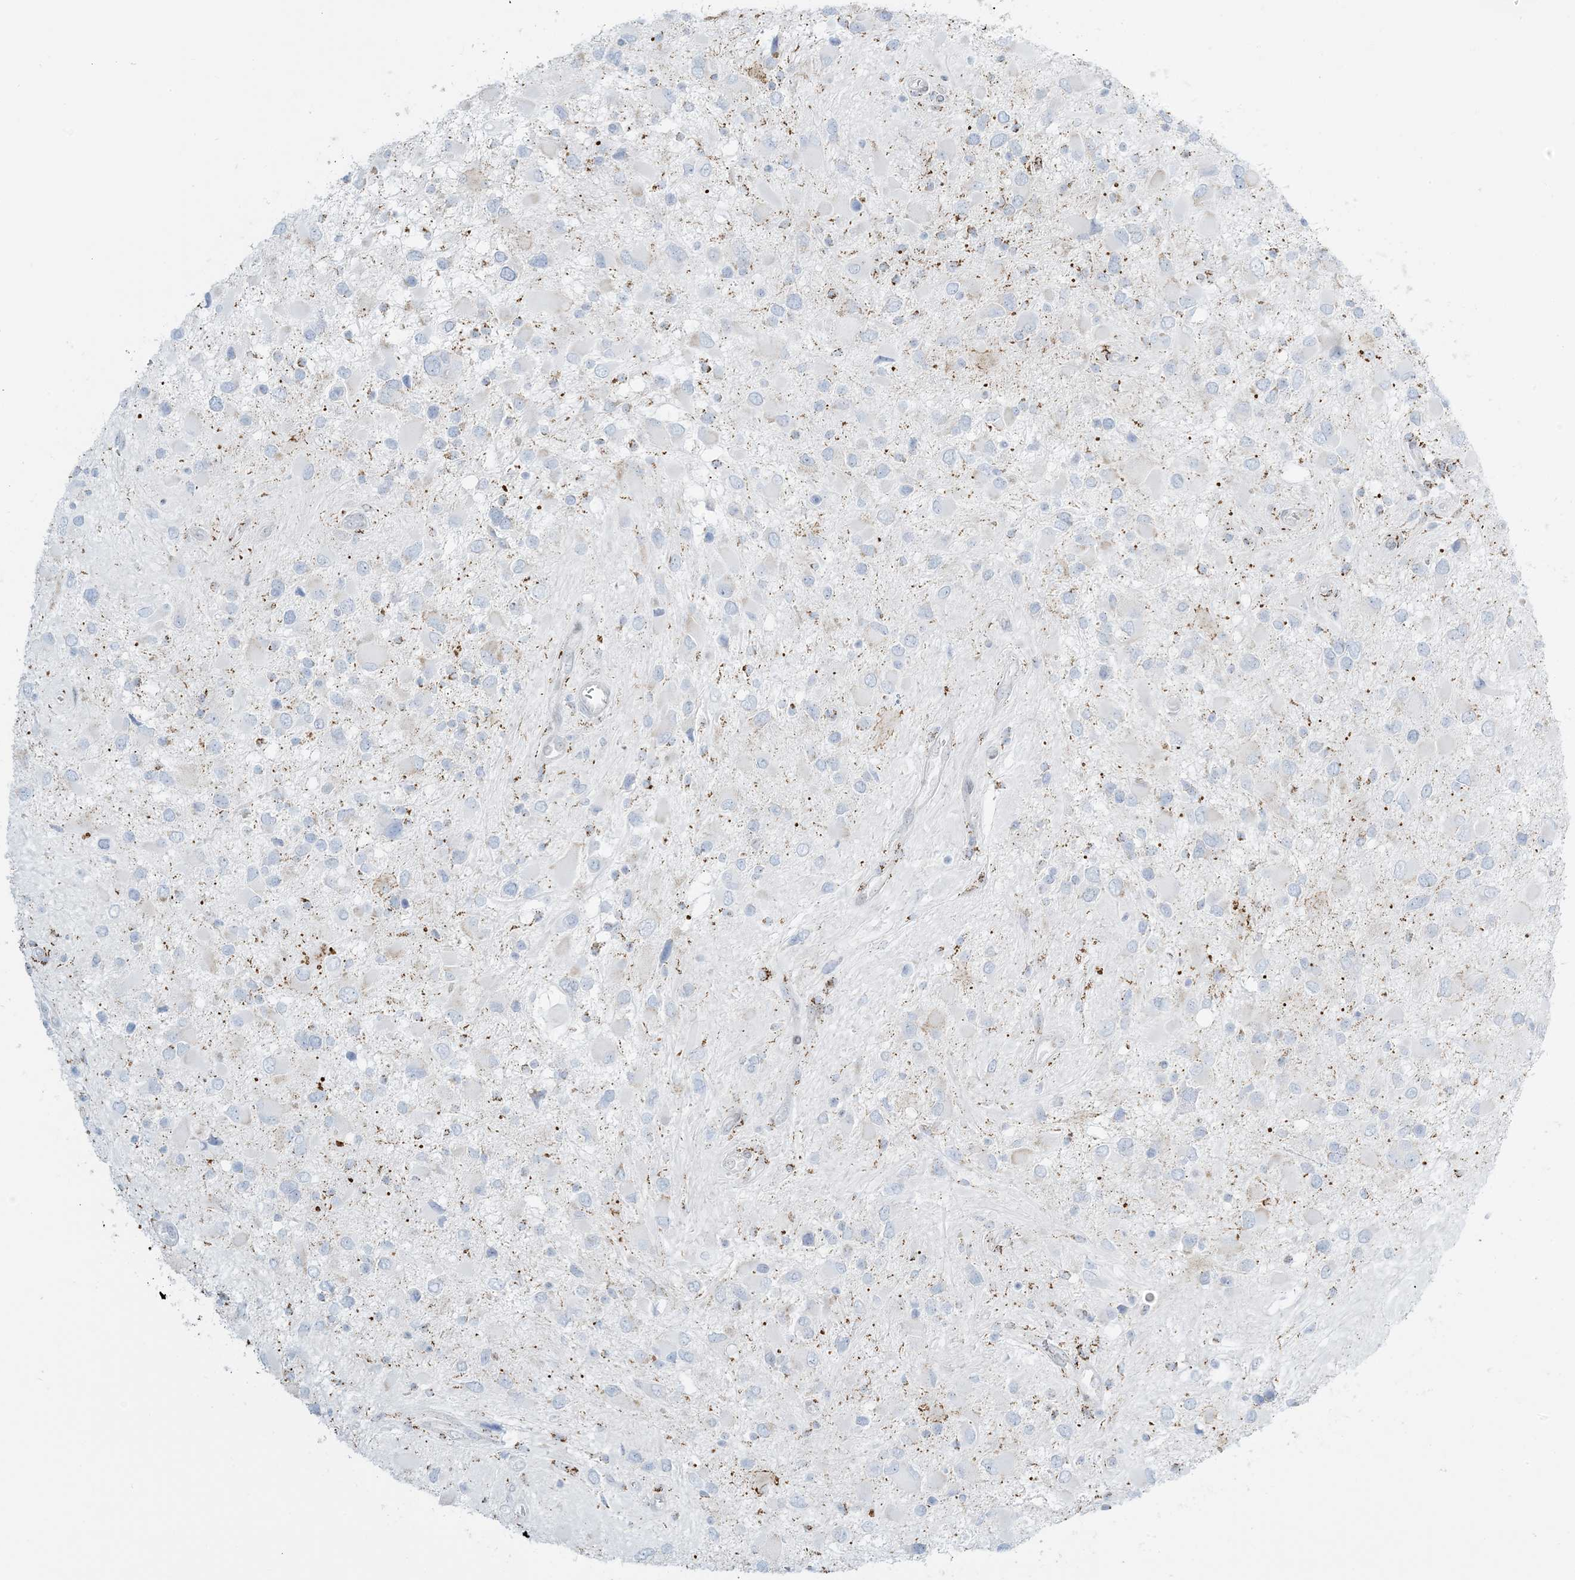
{"staining": {"intensity": "negative", "quantity": "none", "location": "none"}, "tissue": "glioma", "cell_type": "Tumor cells", "image_type": "cancer", "snomed": [{"axis": "morphology", "description": "Glioma, malignant, High grade"}, {"axis": "topography", "description": "Brain"}], "caption": "DAB (3,3'-diaminobenzidine) immunohistochemical staining of glioma shows no significant expression in tumor cells.", "gene": "ZDHHC4", "patient": {"sex": "male", "age": 53}}